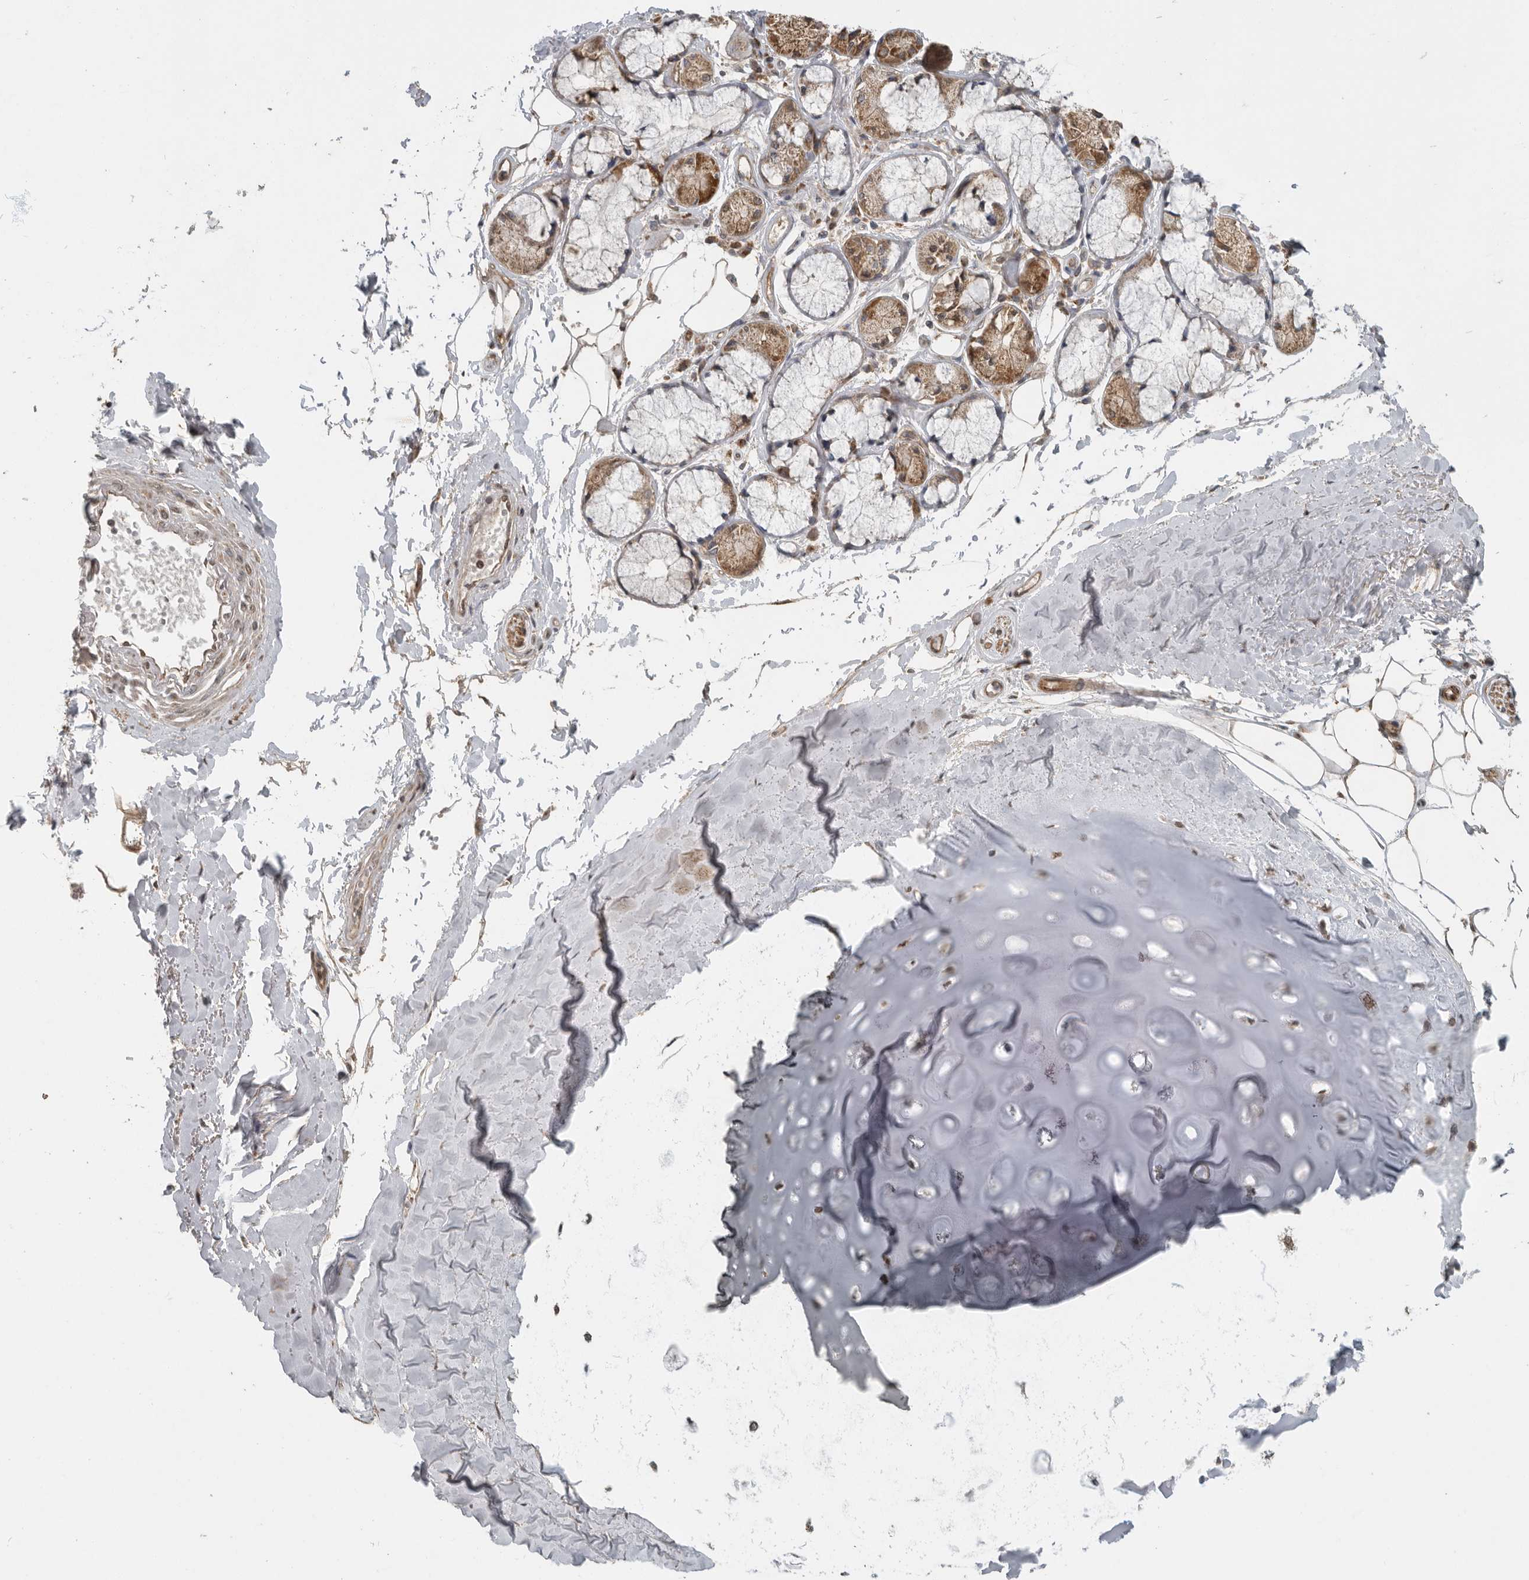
{"staining": {"intensity": "moderate", "quantity": "<25%", "location": "cytoplasmic/membranous,nuclear"}, "tissue": "adipose tissue", "cell_type": "Adipocytes", "image_type": "normal", "snomed": [{"axis": "morphology", "description": "Normal tissue, NOS"}, {"axis": "topography", "description": "Bronchus"}], "caption": "Approximately <25% of adipocytes in normal adipose tissue reveal moderate cytoplasmic/membranous,nuclear protein expression as visualized by brown immunohistochemical staining.", "gene": "AFAP1", "patient": {"sex": "male", "age": 66}}